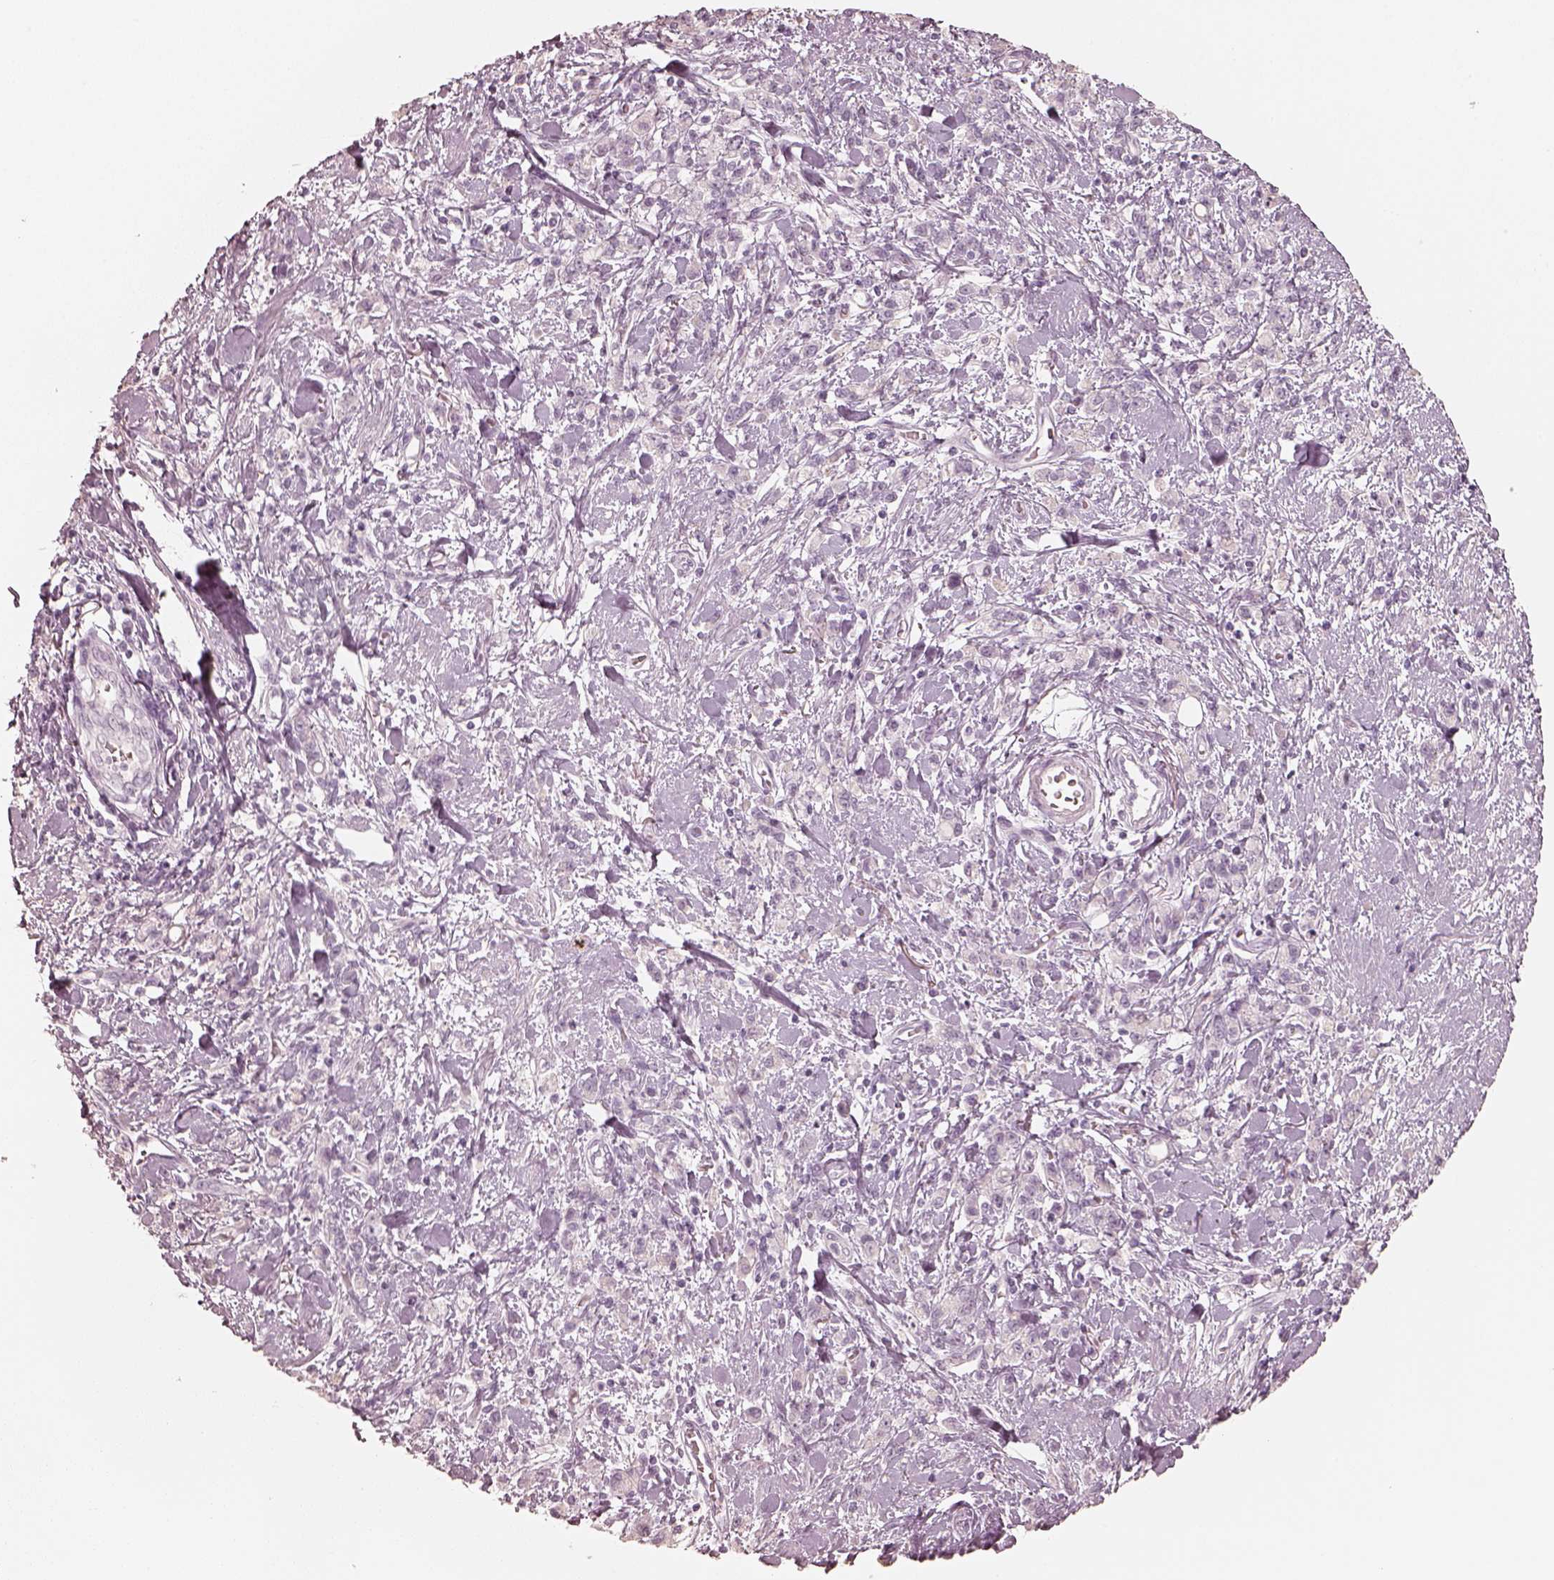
{"staining": {"intensity": "negative", "quantity": "none", "location": "none"}, "tissue": "stomach cancer", "cell_type": "Tumor cells", "image_type": "cancer", "snomed": [{"axis": "morphology", "description": "Adenocarcinoma, NOS"}, {"axis": "topography", "description": "Stomach"}], "caption": "DAB immunohistochemical staining of human stomach cancer (adenocarcinoma) exhibits no significant staining in tumor cells.", "gene": "KRT82", "patient": {"sex": "male", "age": 77}}